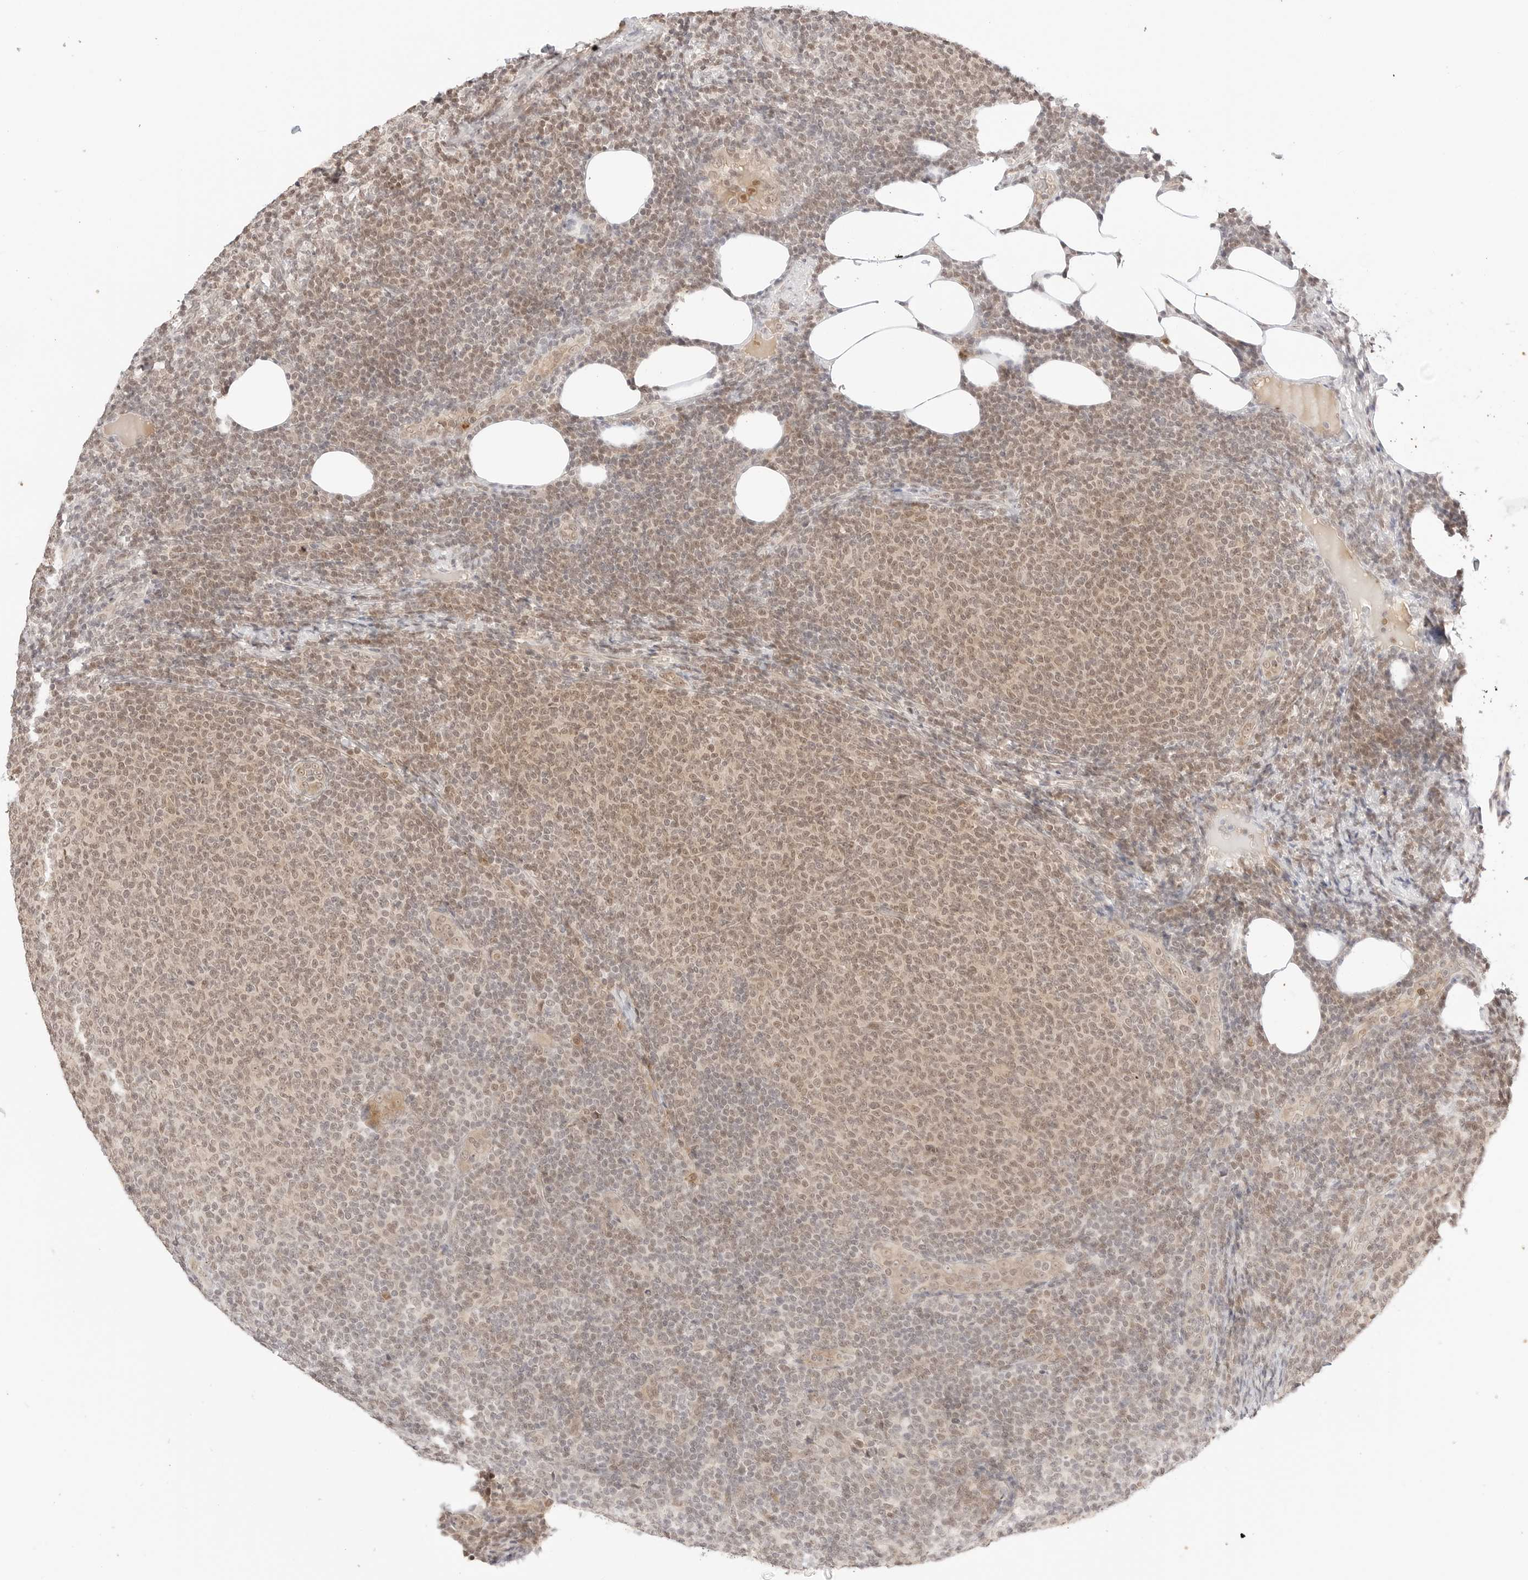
{"staining": {"intensity": "moderate", "quantity": ">75%", "location": "nuclear"}, "tissue": "lymphoma", "cell_type": "Tumor cells", "image_type": "cancer", "snomed": [{"axis": "morphology", "description": "Malignant lymphoma, non-Hodgkin's type, Low grade"}, {"axis": "topography", "description": "Lymph node"}], "caption": "This micrograph exhibits immunohistochemistry staining of human lymphoma, with medium moderate nuclear positivity in approximately >75% of tumor cells.", "gene": "RPS6KL1", "patient": {"sex": "male", "age": 66}}